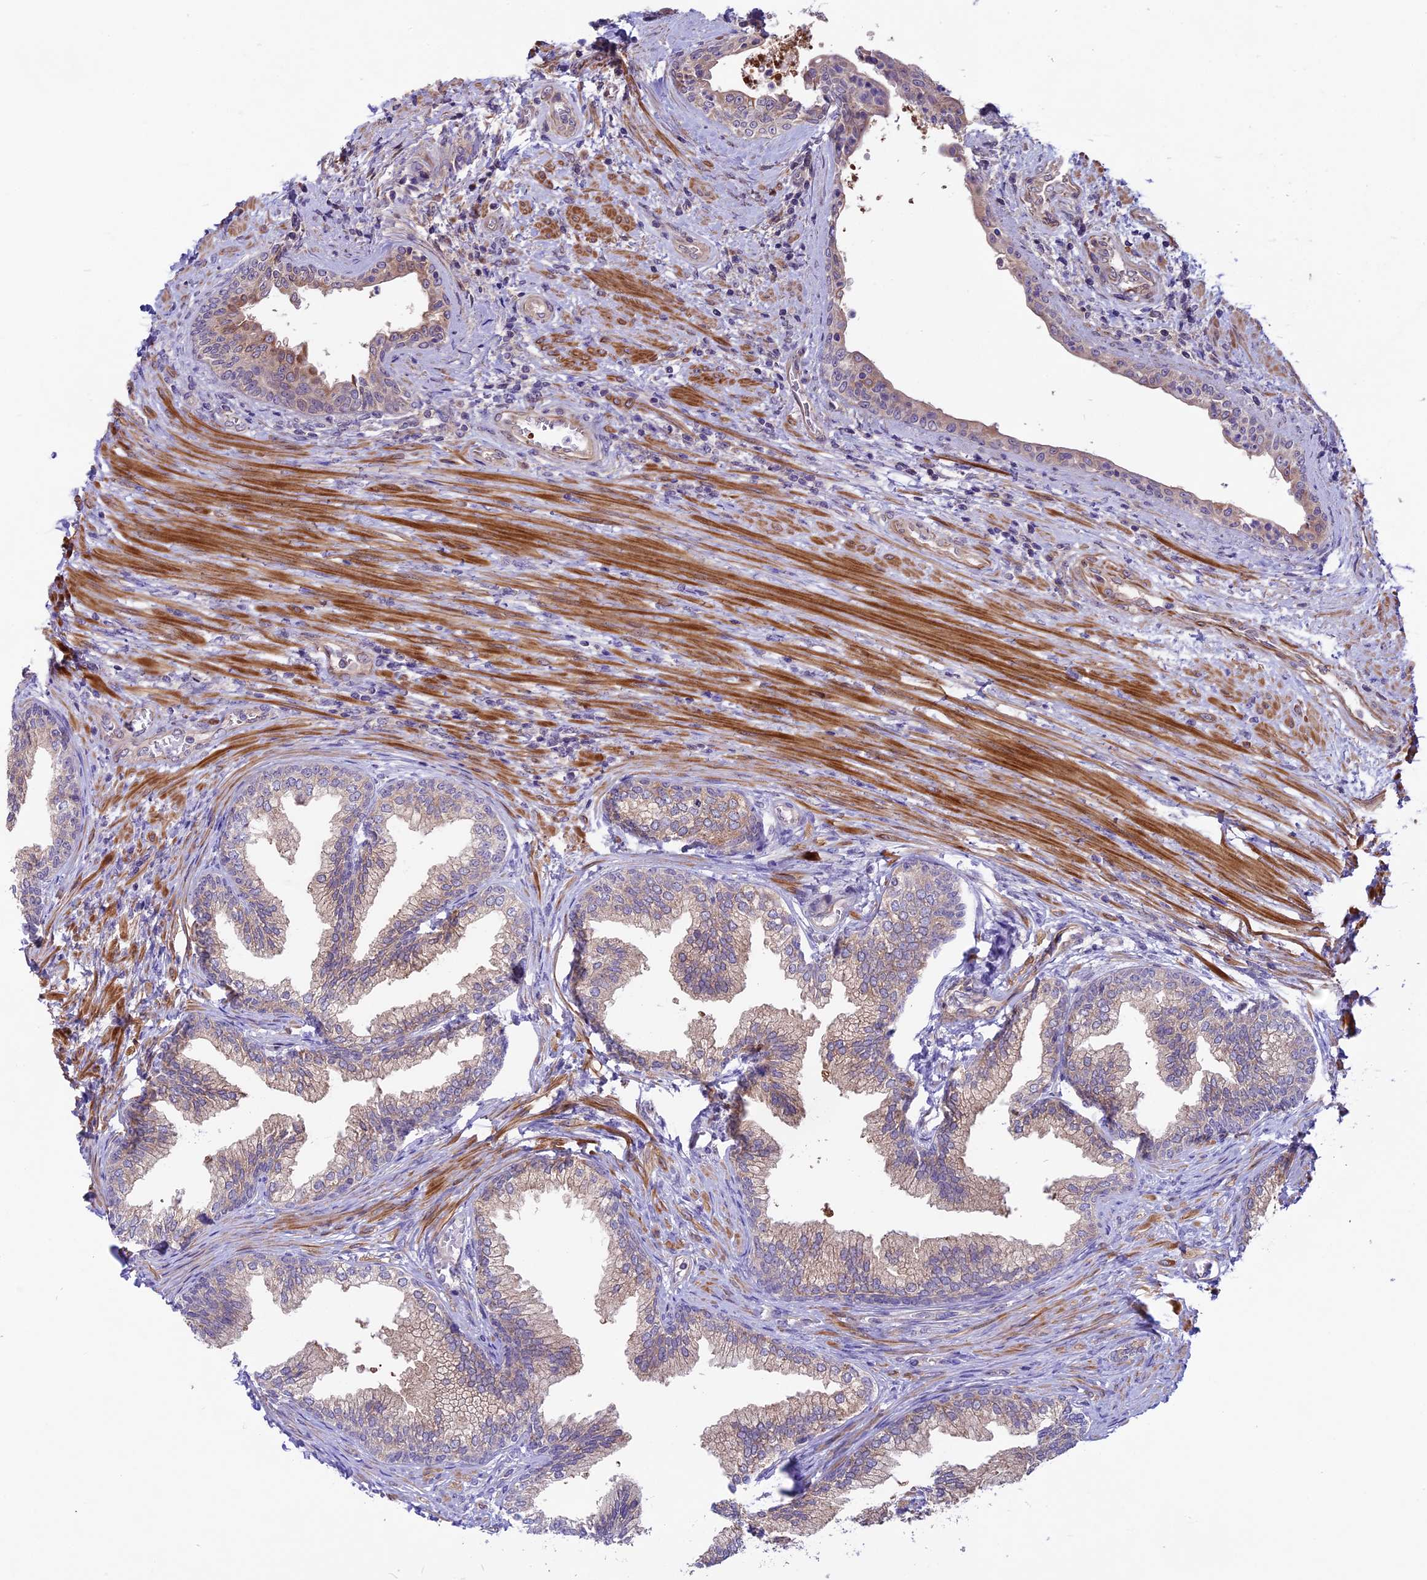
{"staining": {"intensity": "moderate", "quantity": "25%-75%", "location": "cytoplasmic/membranous"}, "tissue": "prostate", "cell_type": "Glandular cells", "image_type": "normal", "snomed": [{"axis": "morphology", "description": "Normal tissue, NOS"}, {"axis": "topography", "description": "Prostate"}], "caption": "Prostate stained with immunohistochemistry demonstrates moderate cytoplasmic/membranous staining in about 25%-75% of glandular cells.", "gene": "COG8", "patient": {"sex": "male", "age": 76}}